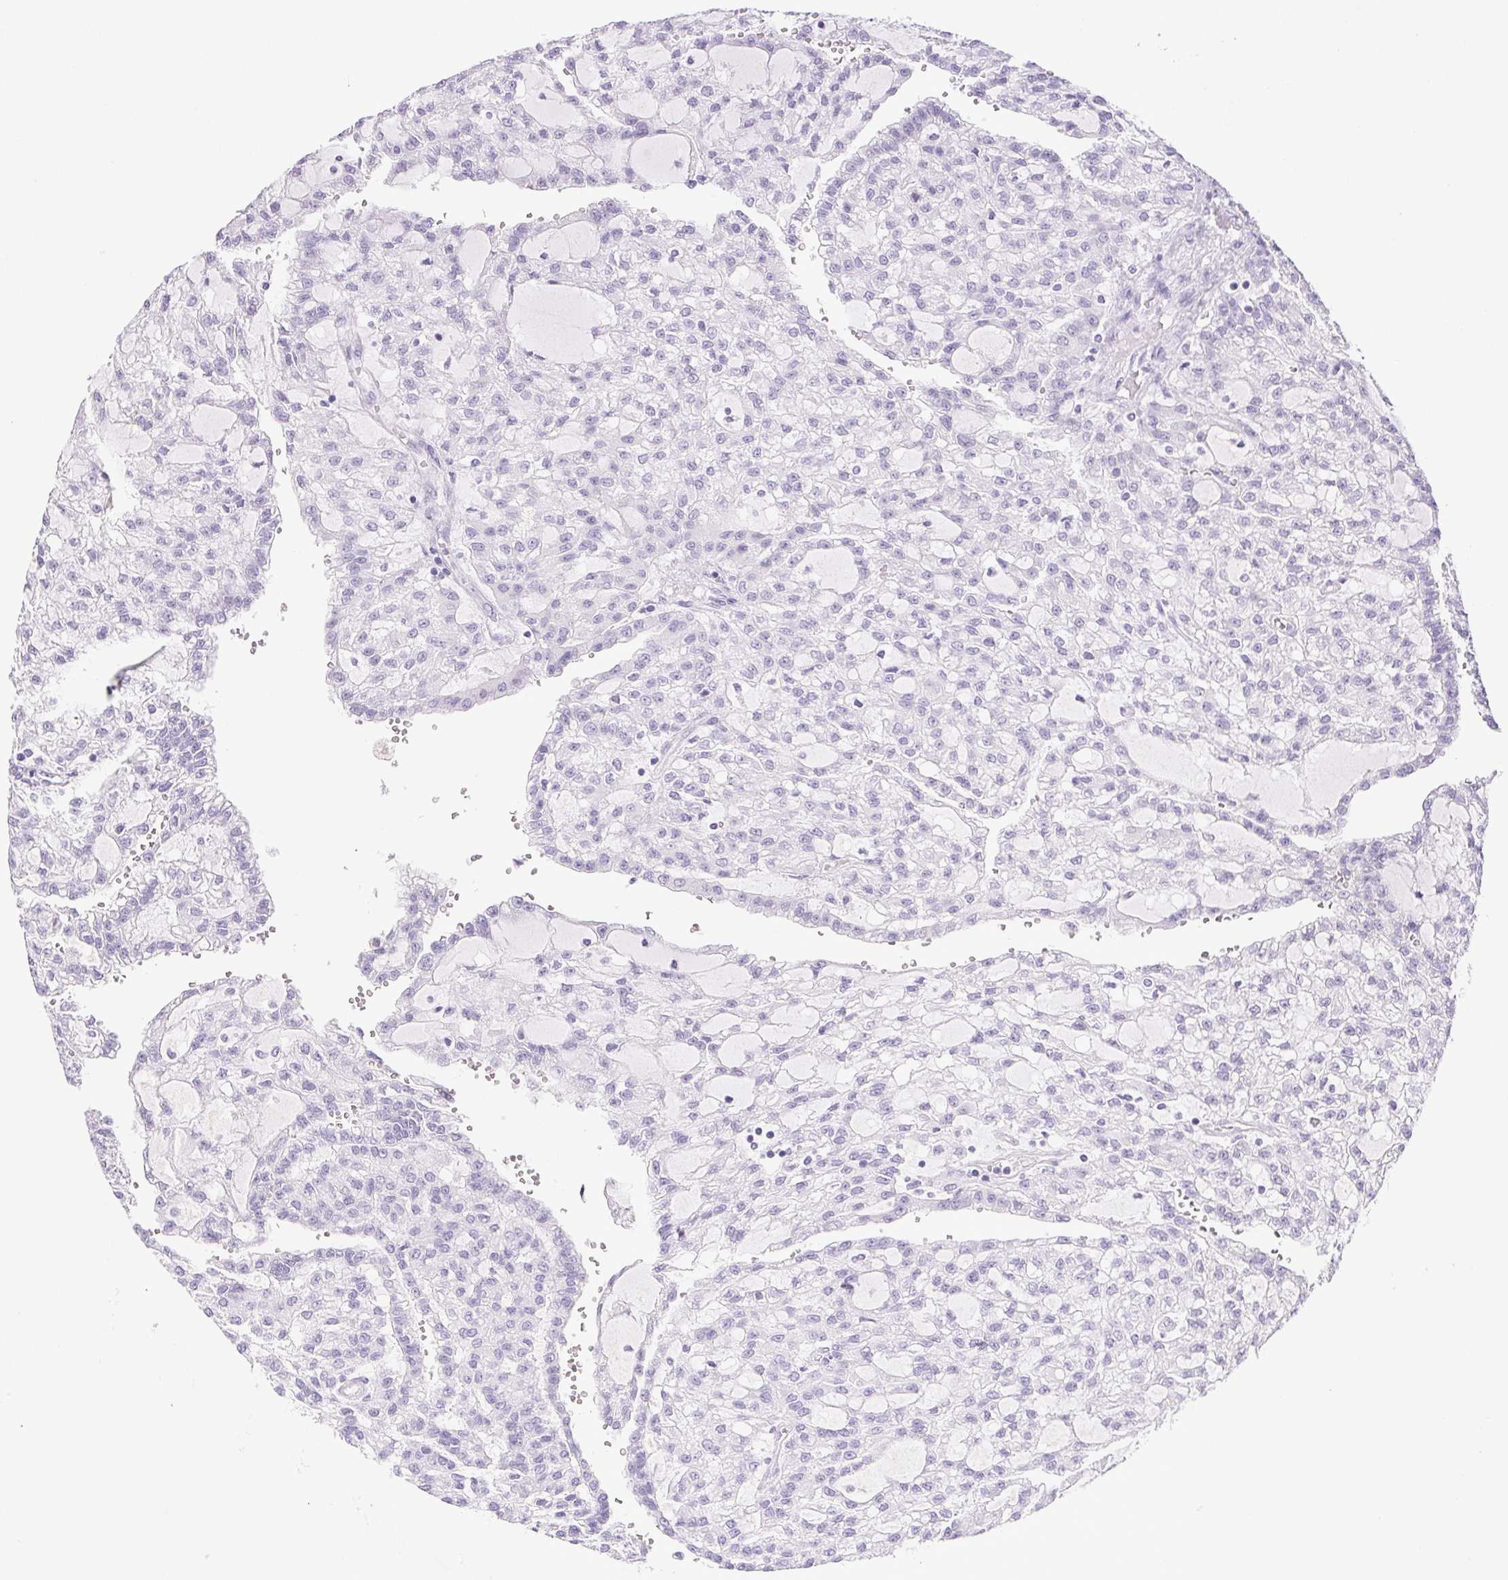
{"staining": {"intensity": "negative", "quantity": "none", "location": "none"}, "tissue": "renal cancer", "cell_type": "Tumor cells", "image_type": "cancer", "snomed": [{"axis": "morphology", "description": "Adenocarcinoma, NOS"}, {"axis": "topography", "description": "Kidney"}], "caption": "IHC of human renal cancer (adenocarcinoma) demonstrates no positivity in tumor cells.", "gene": "HLA-G", "patient": {"sex": "male", "age": 63}}